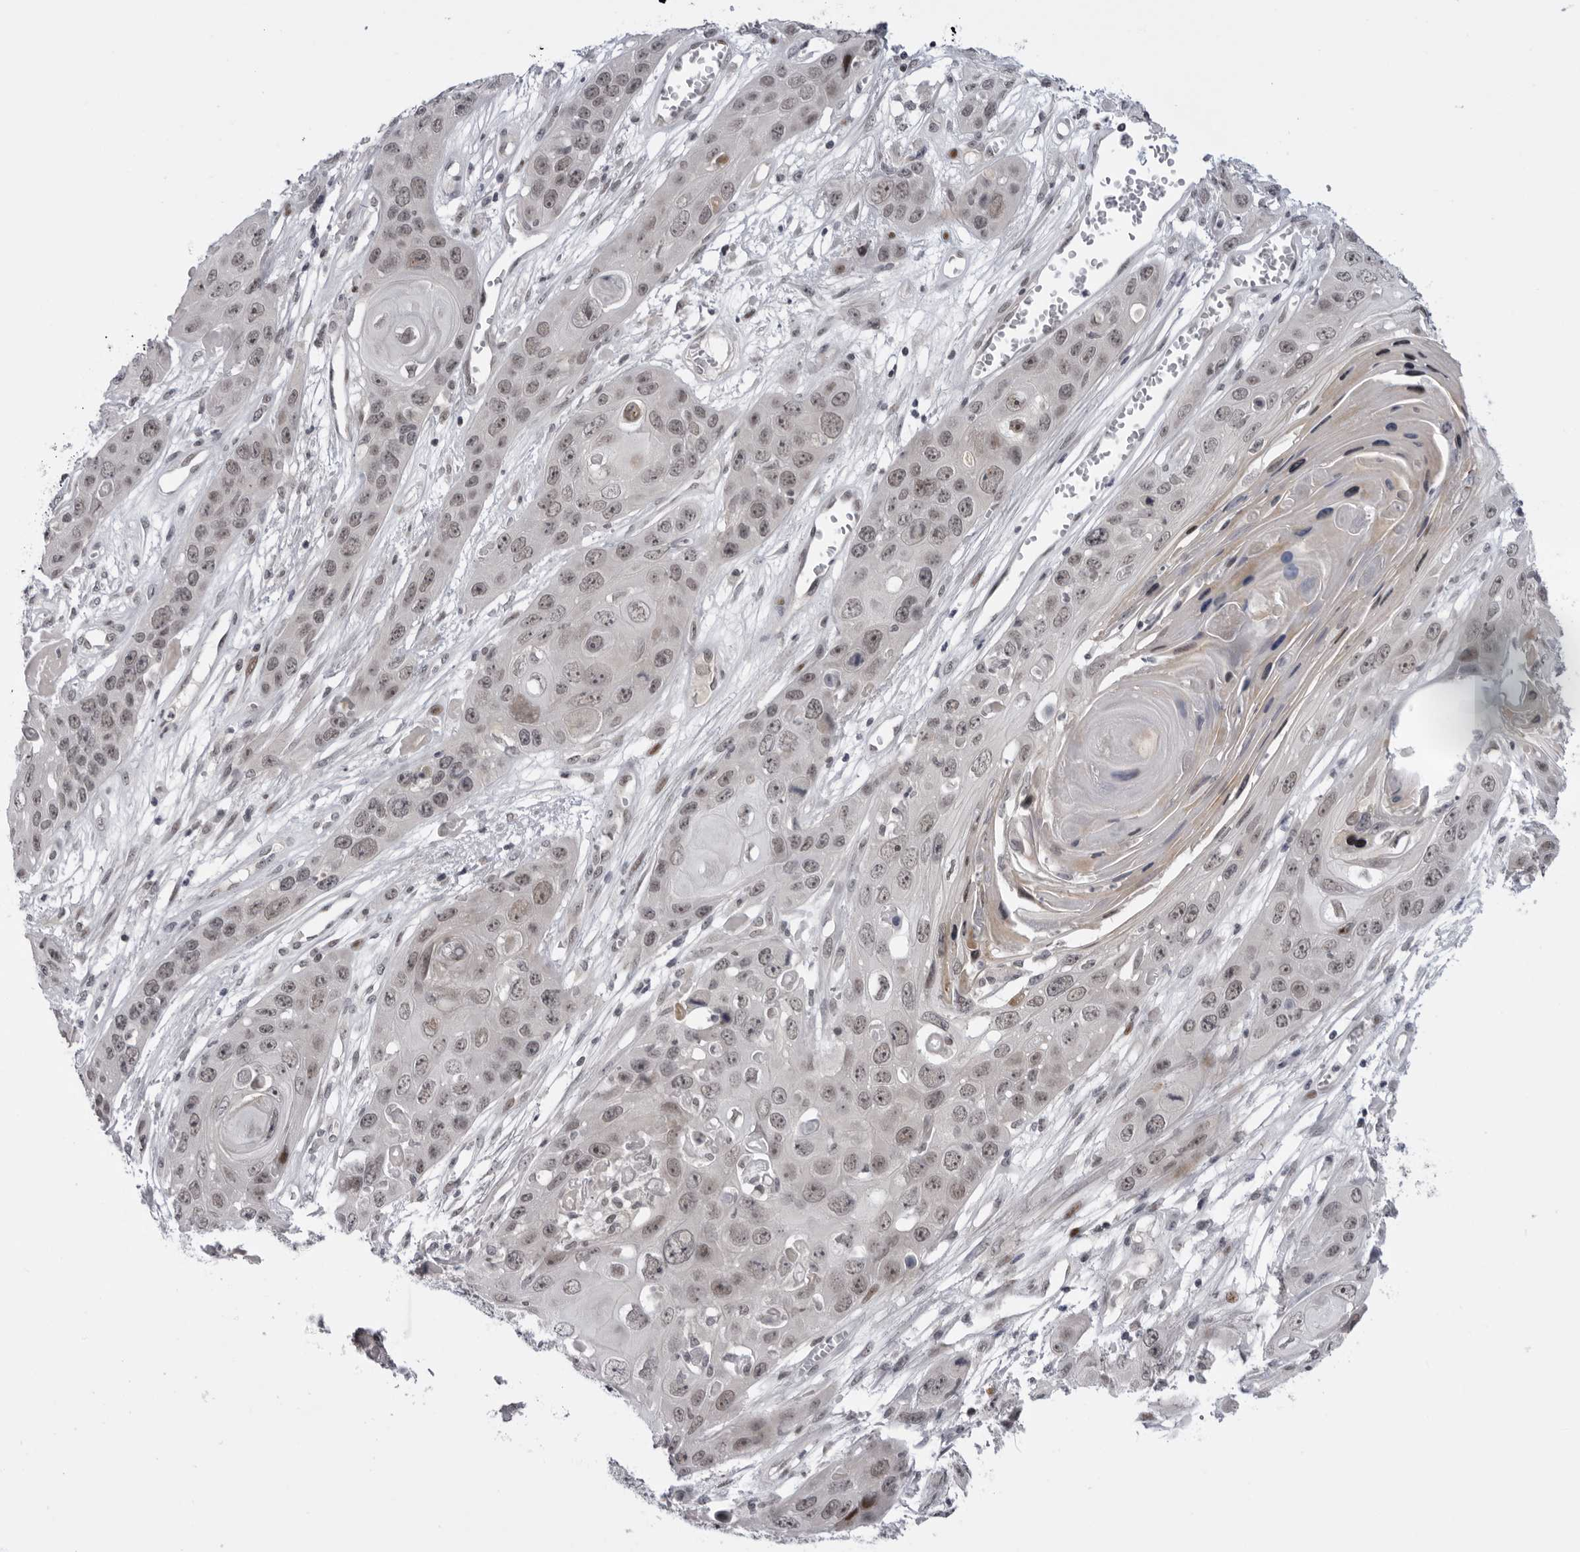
{"staining": {"intensity": "weak", "quantity": ">75%", "location": "nuclear"}, "tissue": "skin cancer", "cell_type": "Tumor cells", "image_type": "cancer", "snomed": [{"axis": "morphology", "description": "Squamous cell carcinoma, NOS"}, {"axis": "topography", "description": "Skin"}], "caption": "Skin cancer (squamous cell carcinoma) was stained to show a protein in brown. There is low levels of weak nuclear expression in approximately >75% of tumor cells.", "gene": "ALPK2", "patient": {"sex": "male", "age": 55}}